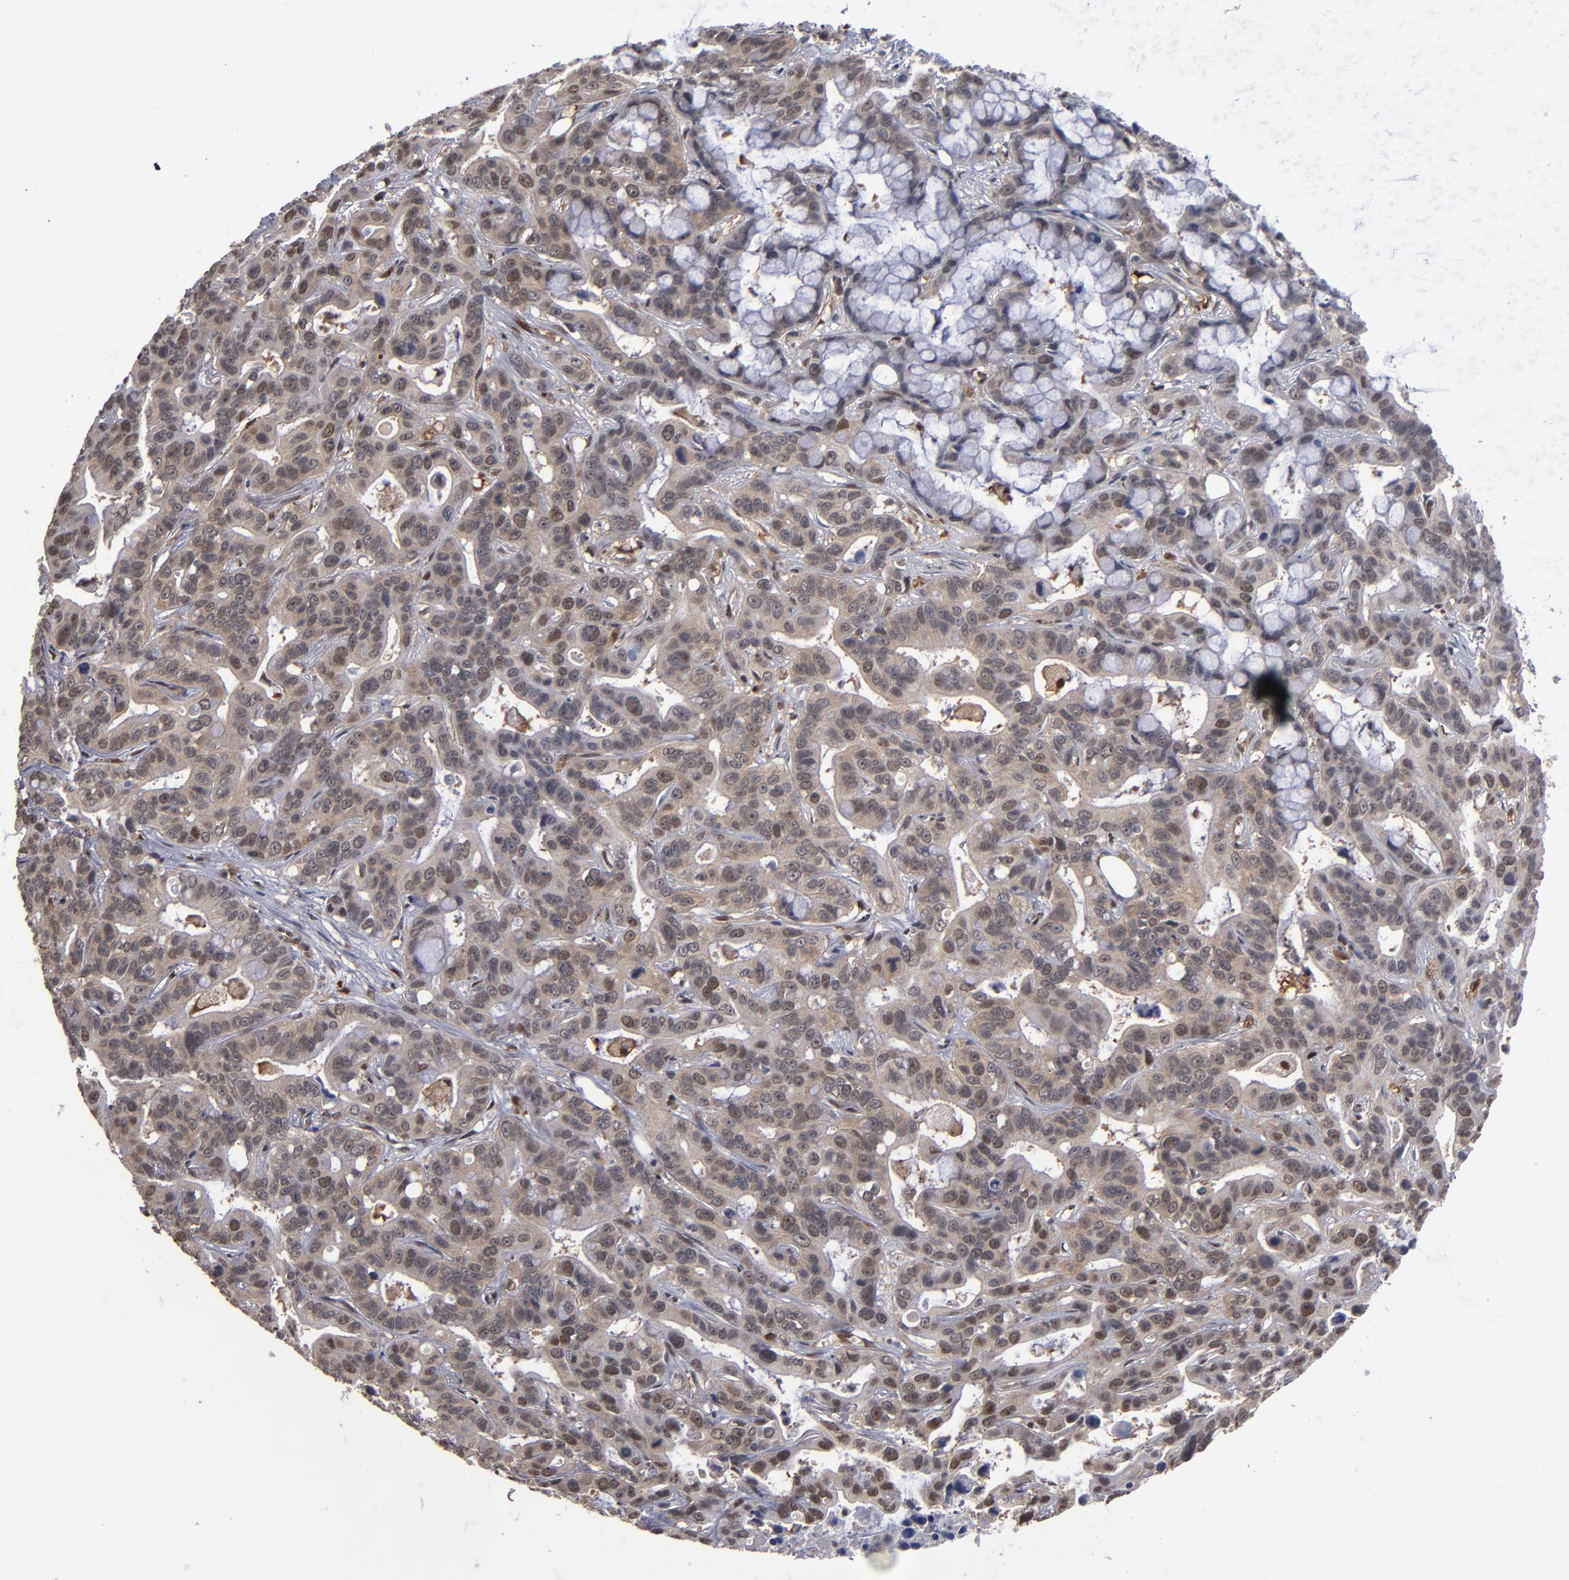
{"staining": {"intensity": "weak", "quantity": "25%-75%", "location": "cytoplasmic/membranous,nuclear"}, "tissue": "liver cancer", "cell_type": "Tumor cells", "image_type": "cancer", "snomed": [{"axis": "morphology", "description": "Cholangiocarcinoma"}, {"axis": "topography", "description": "Liver"}], "caption": "Immunohistochemical staining of human liver cholangiocarcinoma exhibits low levels of weak cytoplasmic/membranous and nuclear protein staining in about 25%-75% of tumor cells. The protein of interest is shown in brown color, while the nuclei are stained blue.", "gene": "HUWE1", "patient": {"sex": "female", "age": 65}}